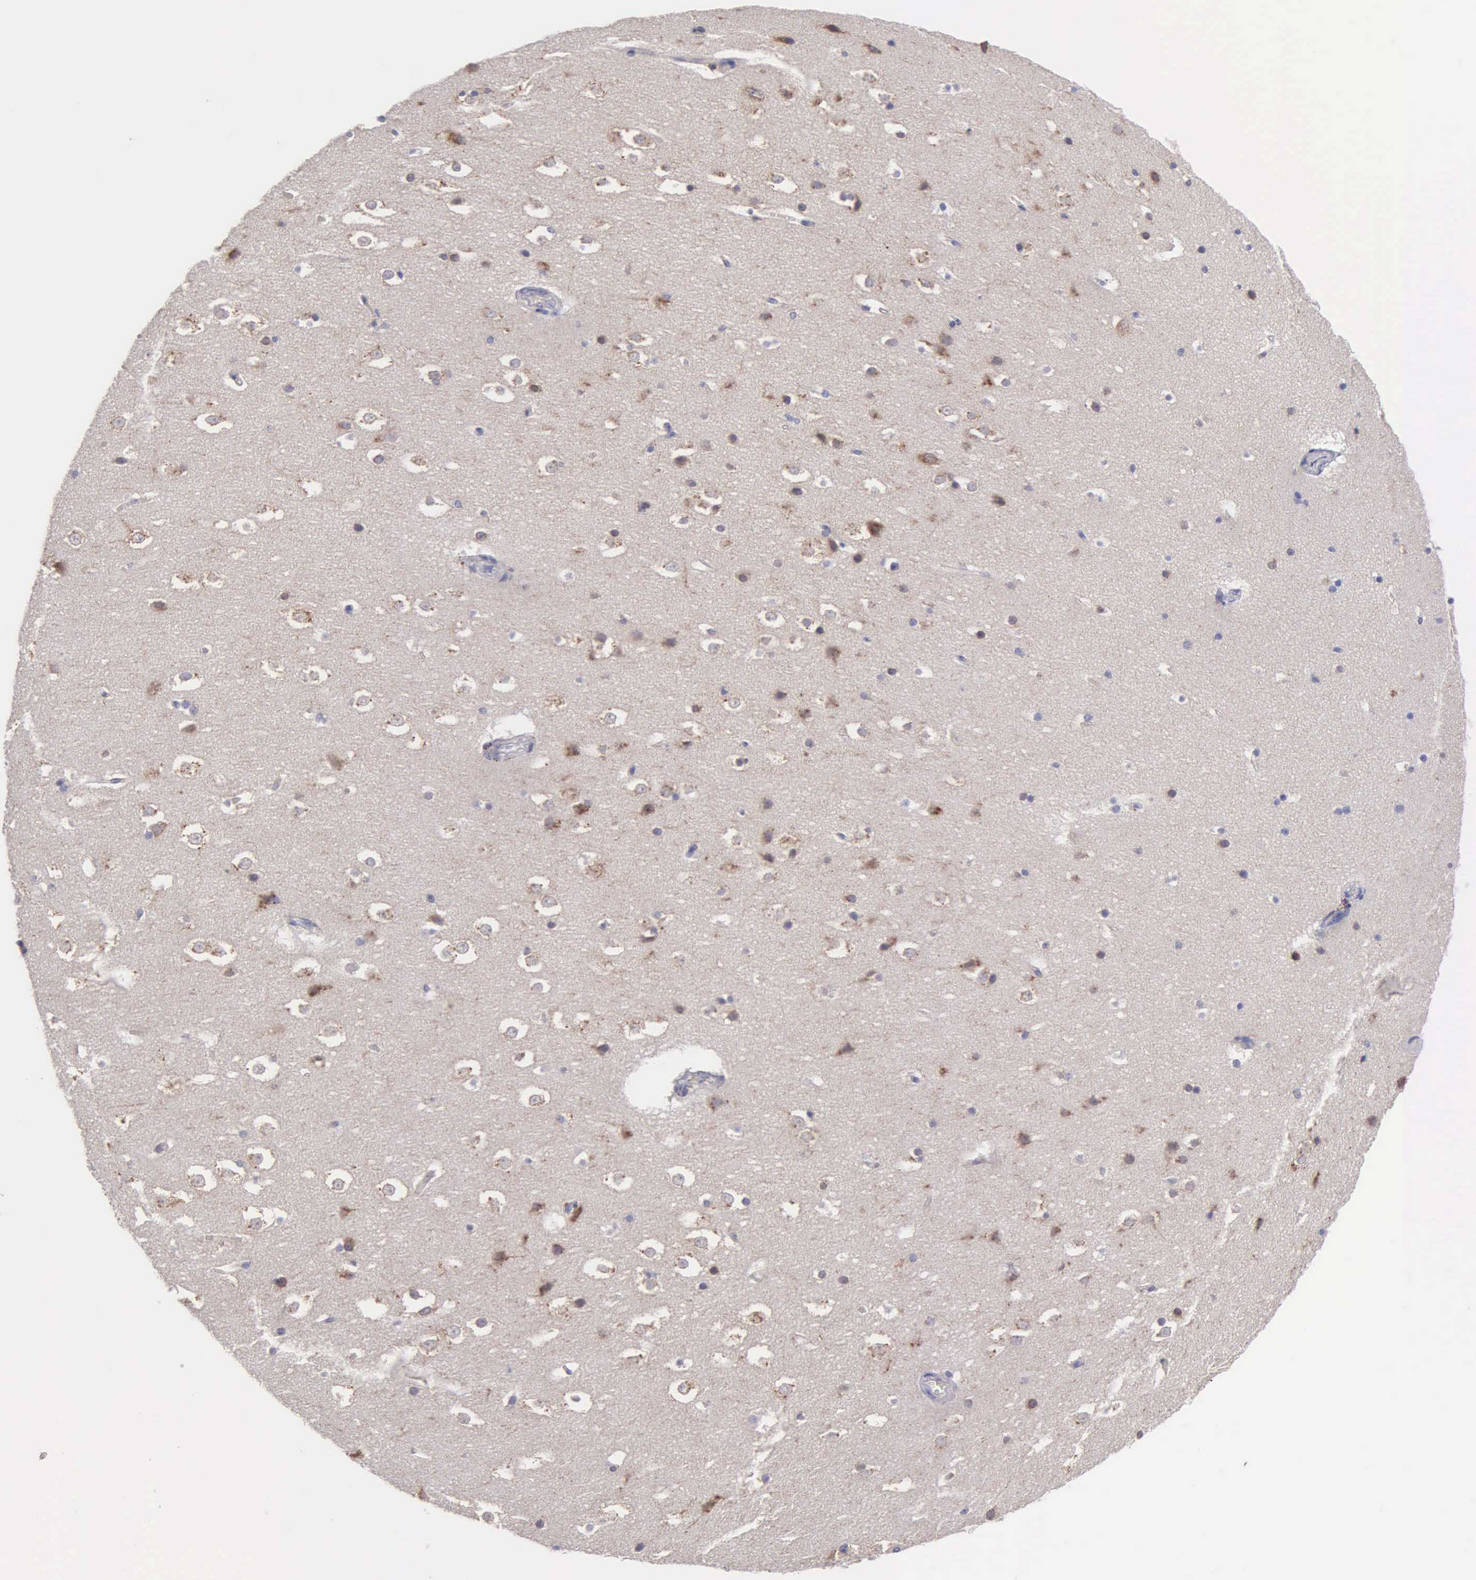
{"staining": {"intensity": "weak", "quantity": "25%-75%", "location": "cytoplasmic/membranous"}, "tissue": "hippocampus", "cell_type": "Glial cells", "image_type": "normal", "snomed": [{"axis": "morphology", "description": "Normal tissue, NOS"}, {"axis": "topography", "description": "Hippocampus"}], "caption": "Immunohistochemistry photomicrograph of normal hippocampus: human hippocampus stained using IHC shows low levels of weak protein expression localized specifically in the cytoplasmic/membranous of glial cells, appearing as a cytoplasmic/membranous brown color.", "gene": "APP", "patient": {"sex": "male", "age": 45}}